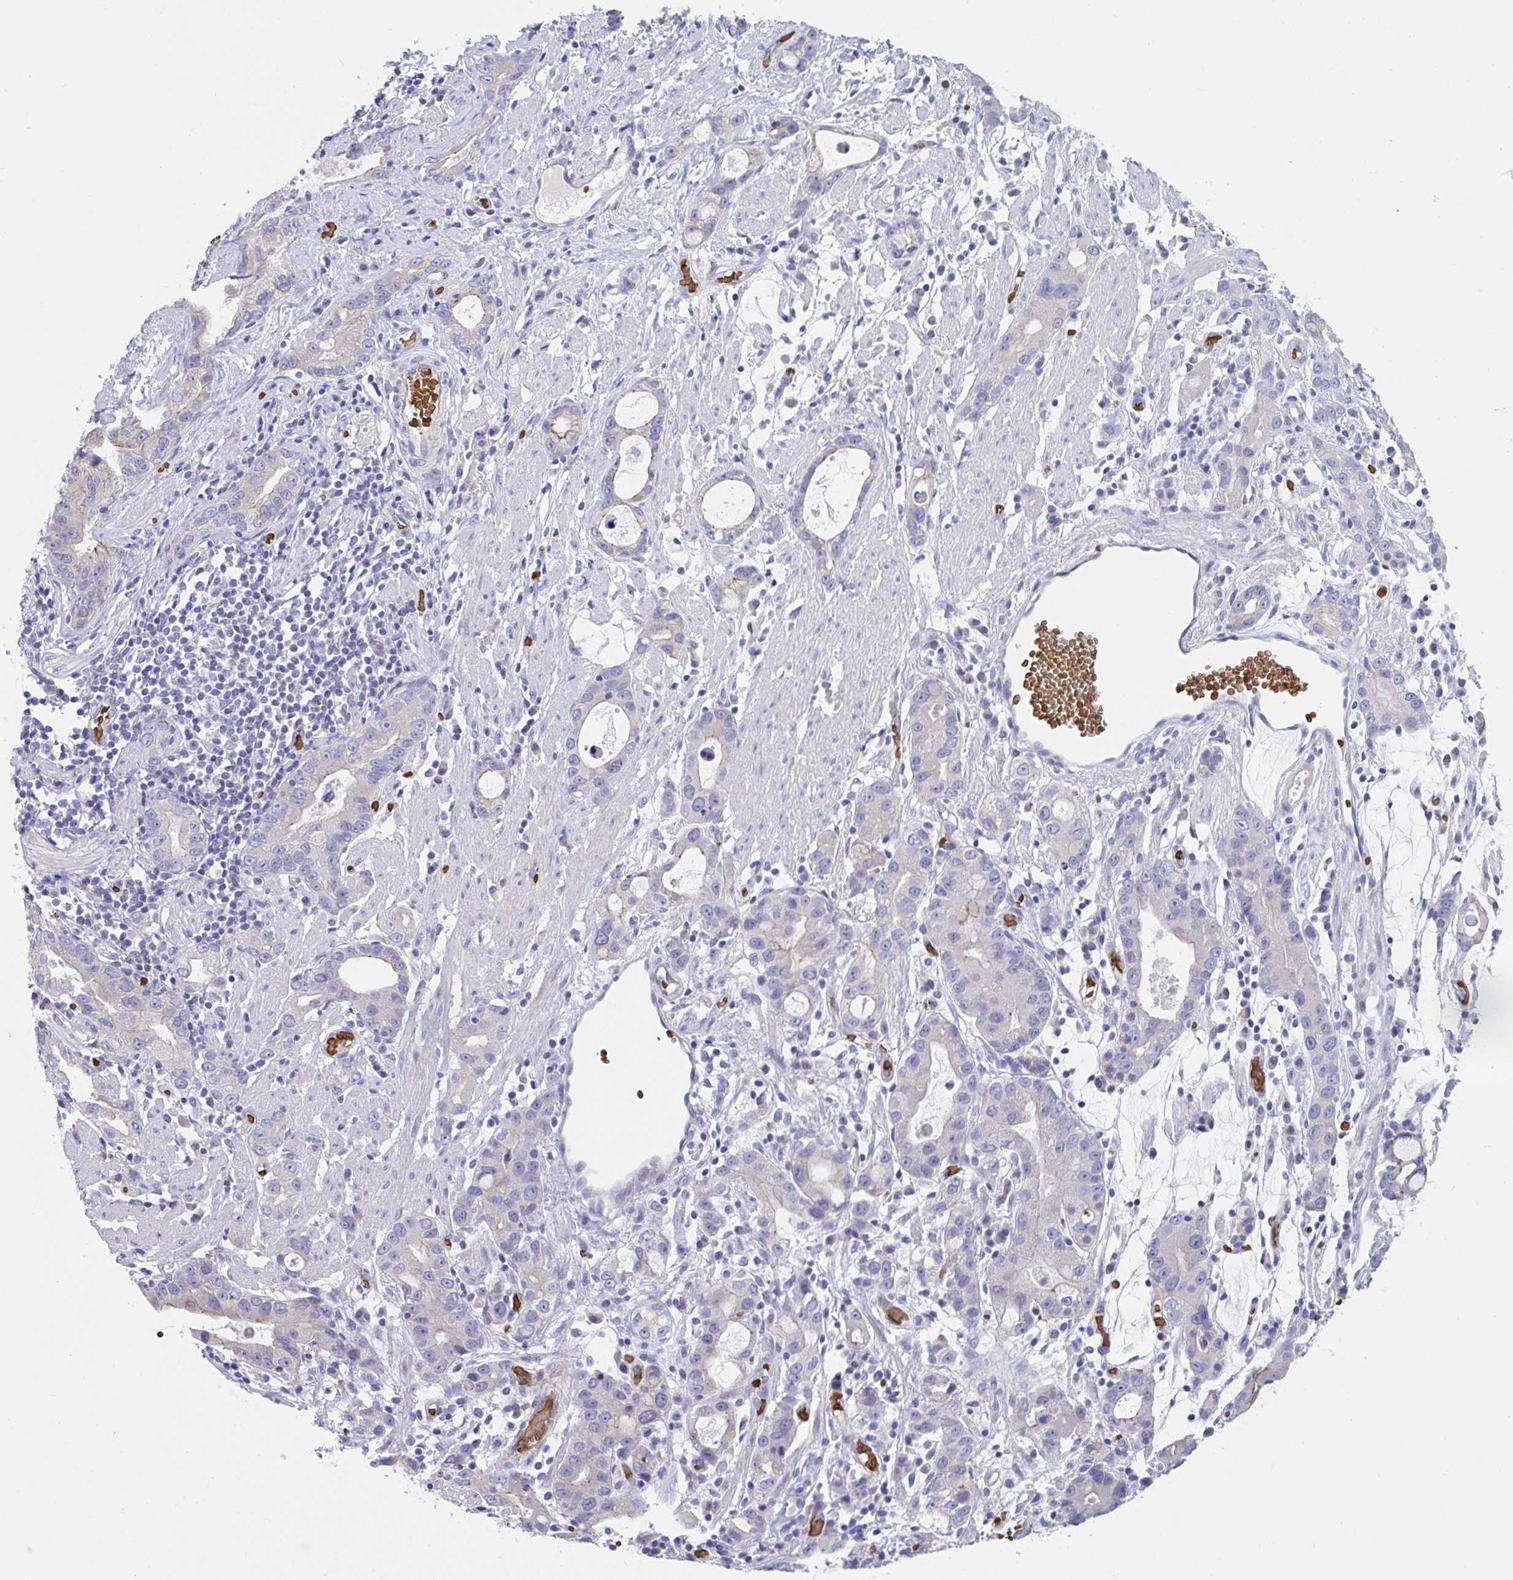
{"staining": {"intensity": "negative", "quantity": "none", "location": "none"}, "tissue": "stomach cancer", "cell_type": "Tumor cells", "image_type": "cancer", "snomed": [{"axis": "morphology", "description": "Adenocarcinoma, NOS"}, {"axis": "topography", "description": "Stomach"}], "caption": "Immunohistochemistry (IHC) photomicrograph of stomach cancer (adenocarcinoma) stained for a protein (brown), which reveals no expression in tumor cells.", "gene": "TTC30B", "patient": {"sex": "male", "age": 55}}